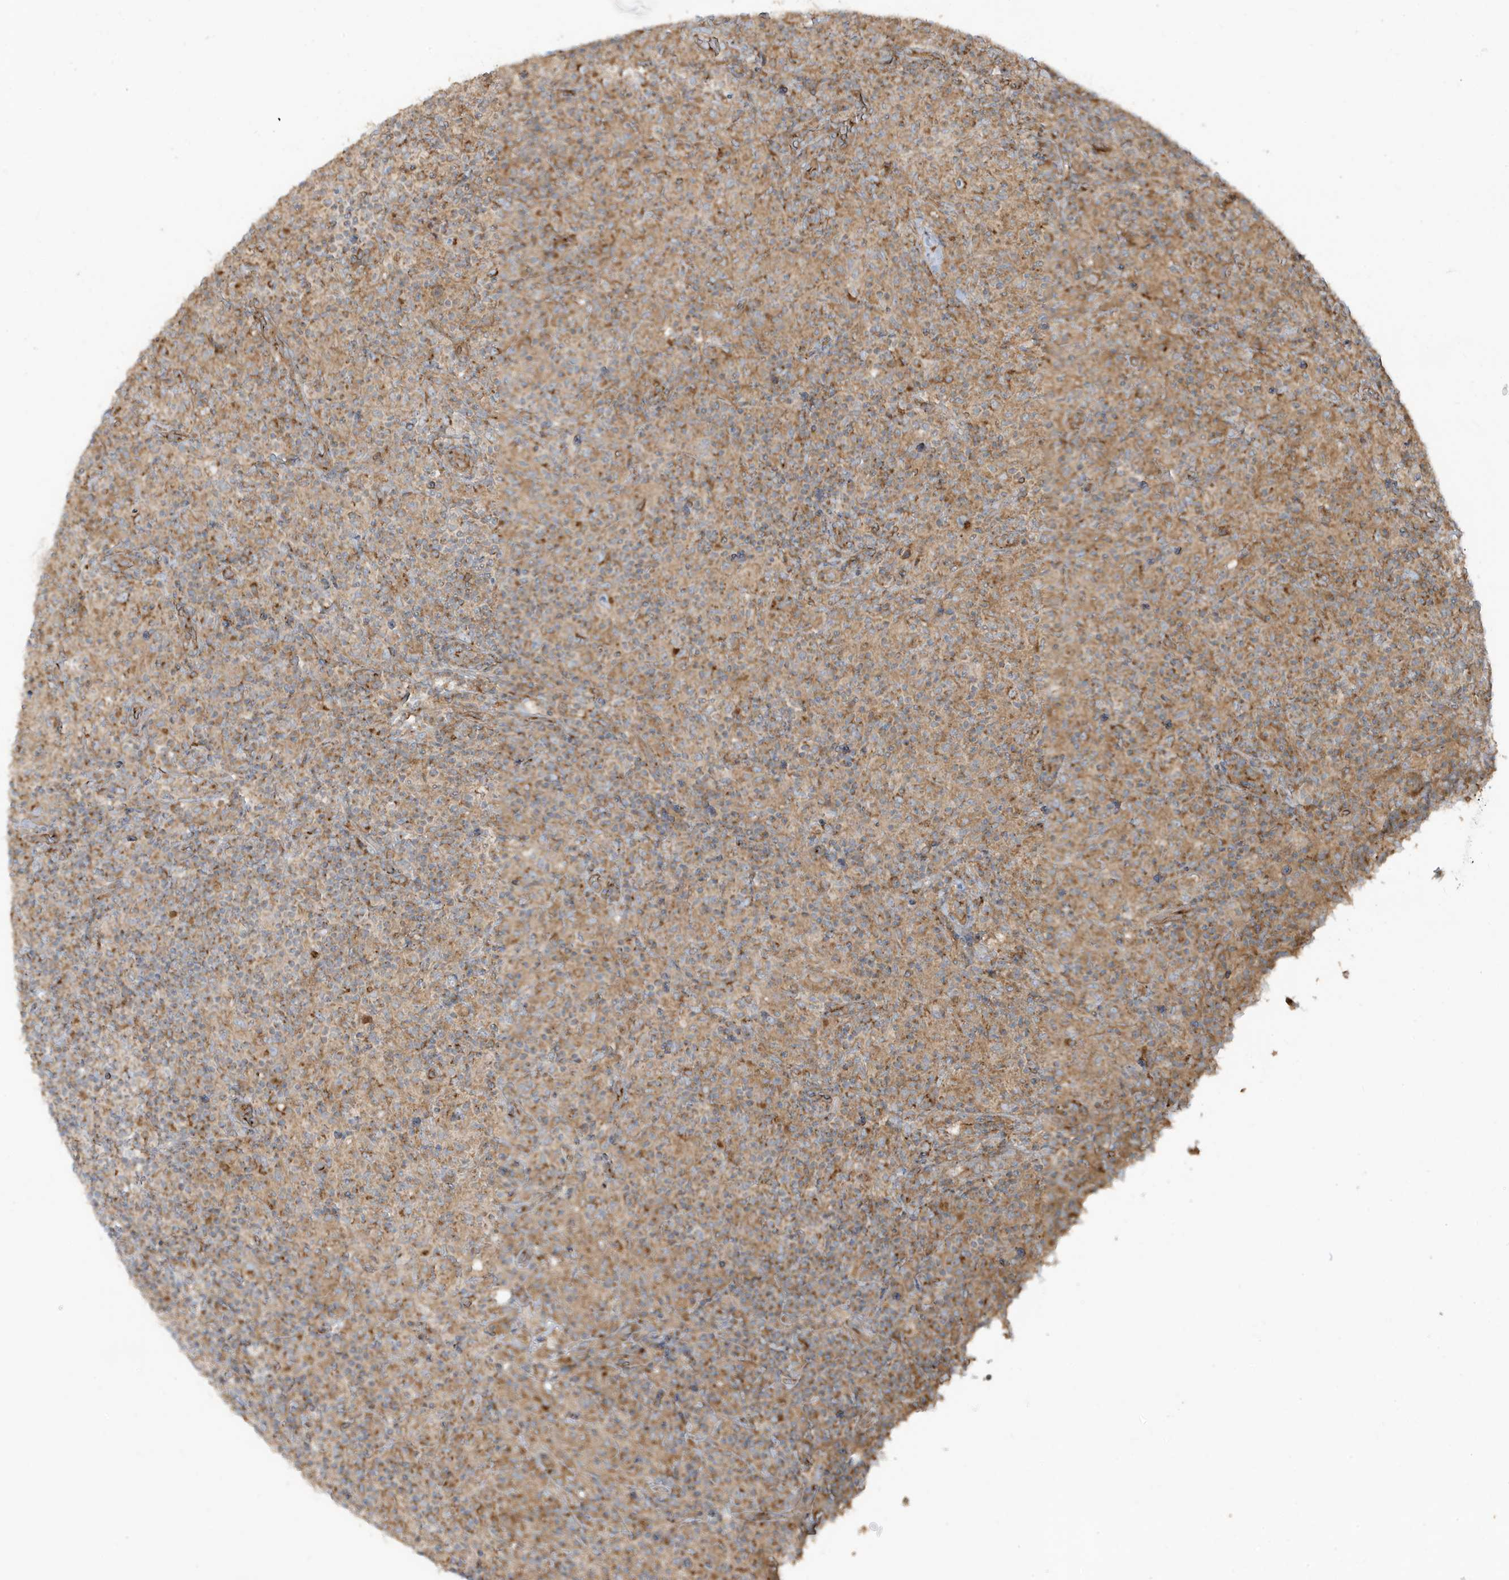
{"staining": {"intensity": "moderate", "quantity": ">75%", "location": "cytoplasmic/membranous"}, "tissue": "lymphoma", "cell_type": "Tumor cells", "image_type": "cancer", "snomed": [{"axis": "morphology", "description": "Hodgkin's disease, NOS"}, {"axis": "topography", "description": "Lymph node"}], "caption": "The immunohistochemical stain labels moderate cytoplasmic/membranous expression in tumor cells of Hodgkin's disease tissue.", "gene": "GOLGA4", "patient": {"sex": "male", "age": 70}}